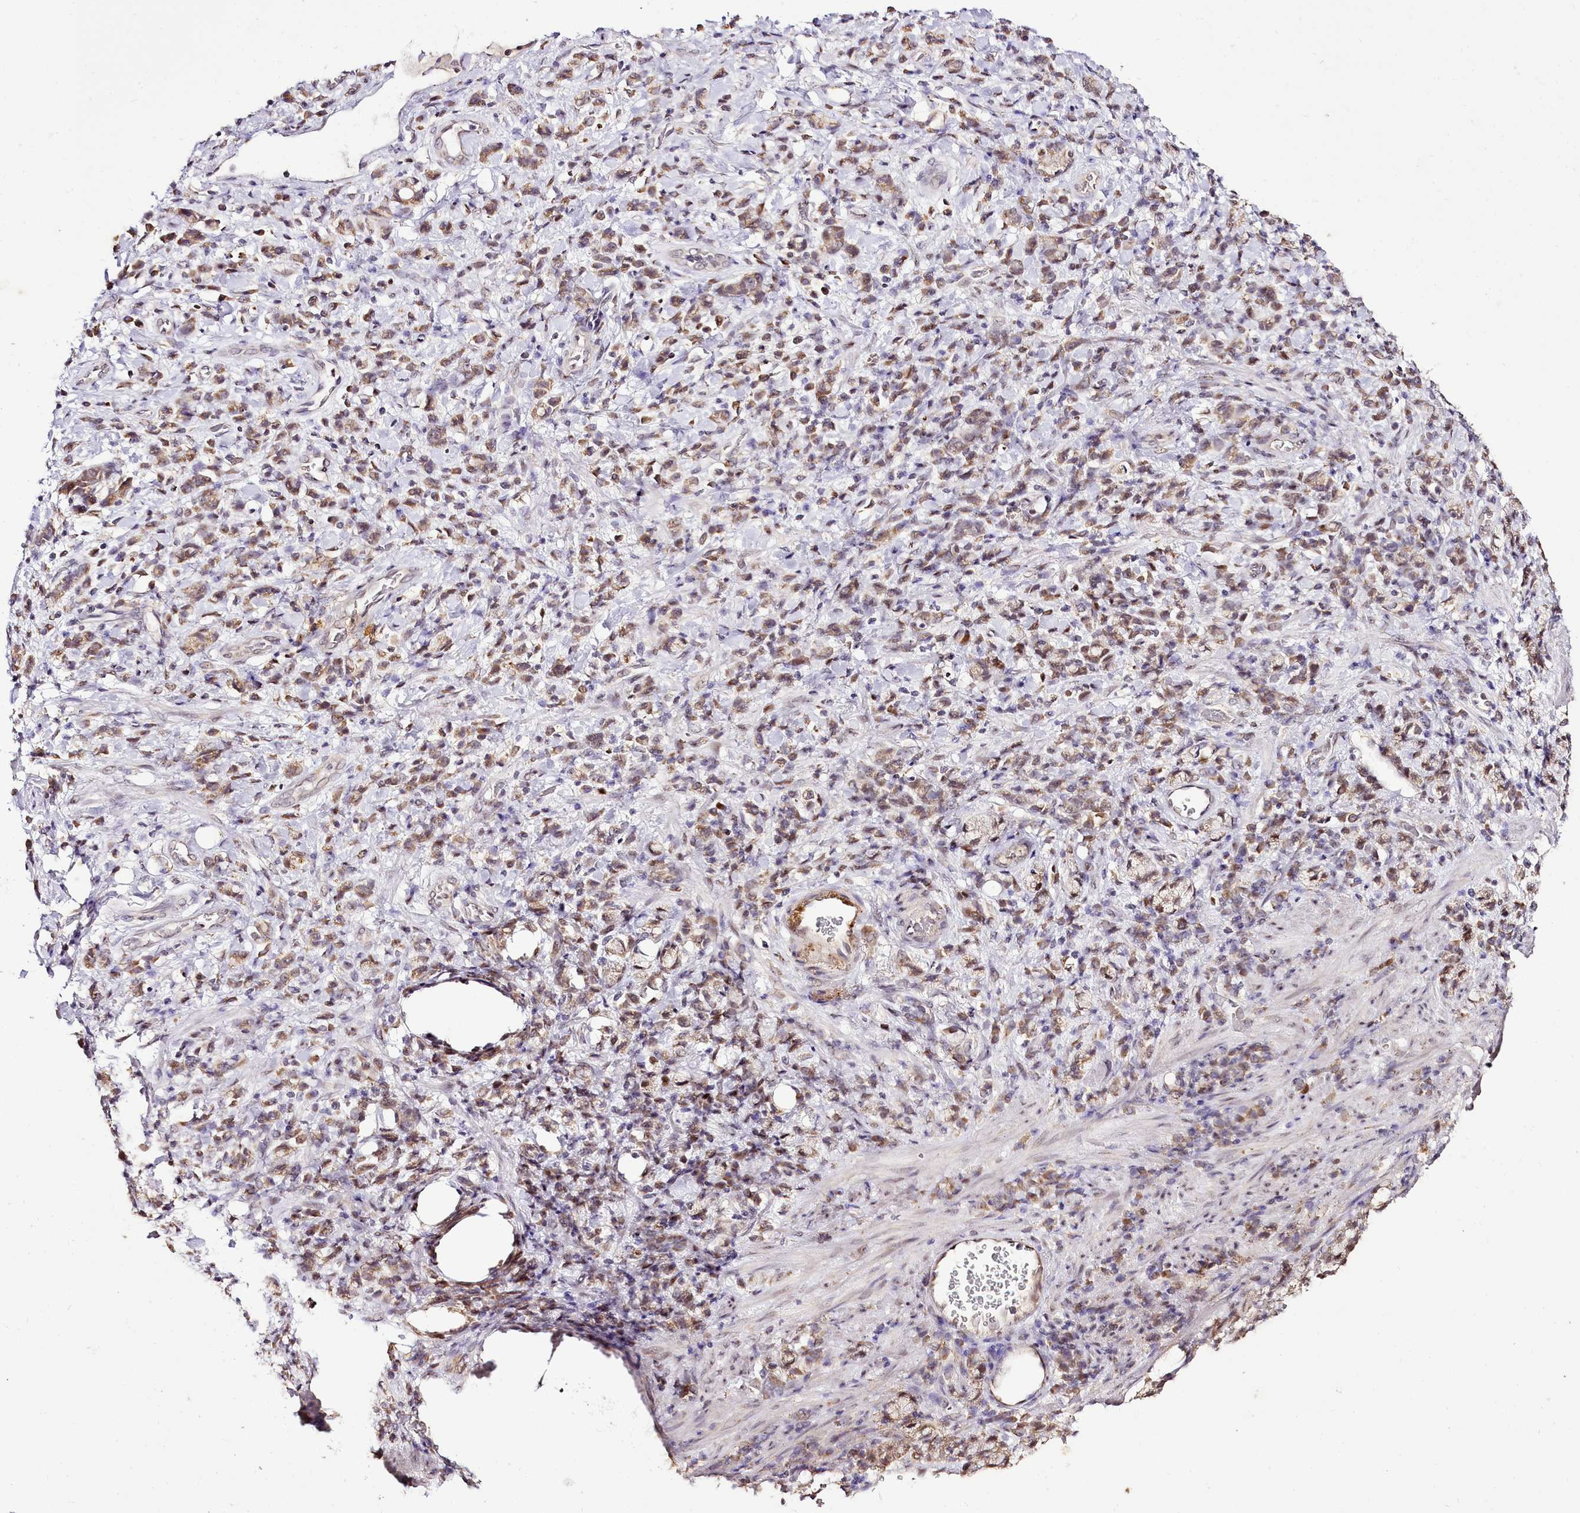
{"staining": {"intensity": "moderate", "quantity": ">75%", "location": "cytoplasmic/membranous,nuclear"}, "tissue": "stomach cancer", "cell_type": "Tumor cells", "image_type": "cancer", "snomed": [{"axis": "morphology", "description": "Adenocarcinoma, NOS"}, {"axis": "topography", "description": "Stomach"}], "caption": "IHC of human stomach cancer (adenocarcinoma) reveals medium levels of moderate cytoplasmic/membranous and nuclear expression in about >75% of tumor cells.", "gene": "EDIL3", "patient": {"sex": "male", "age": 77}}